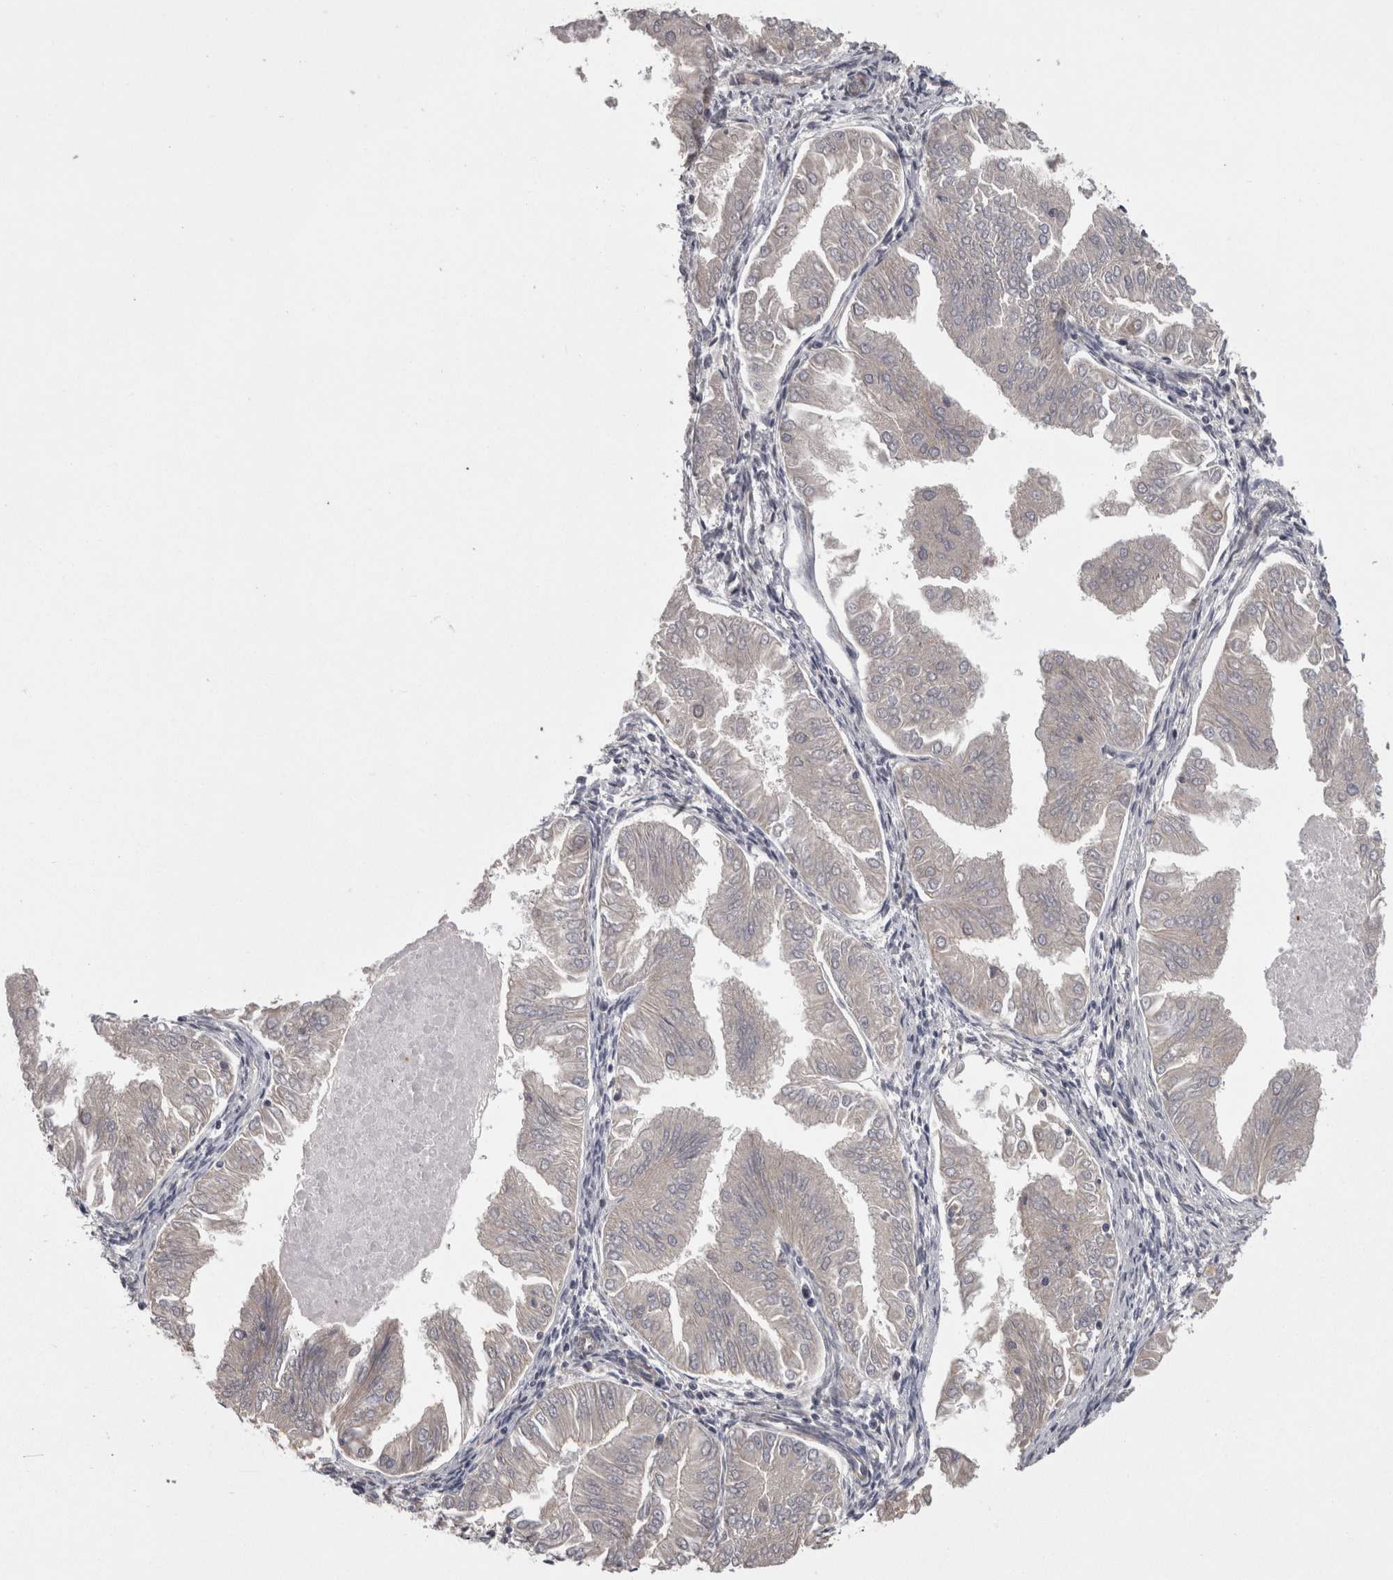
{"staining": {"intensity": "negative", "quantity": "none", "location": "none"}, "tissue": "endometrial cancer", "cell_type": "Tumor cells", "image_type": "cancer", "snomed": [{"axis": "morphology", "description": "Adenocarcinoma, NOS"}, {"axis": "topography", "description": "Endometrium"}], "caption": "Tumor cells are negative for brown protein staining in endometrial cancer (adenocarcinoma).", "gene": "PON3", "patient": {"sex": "female", "age": 53}}